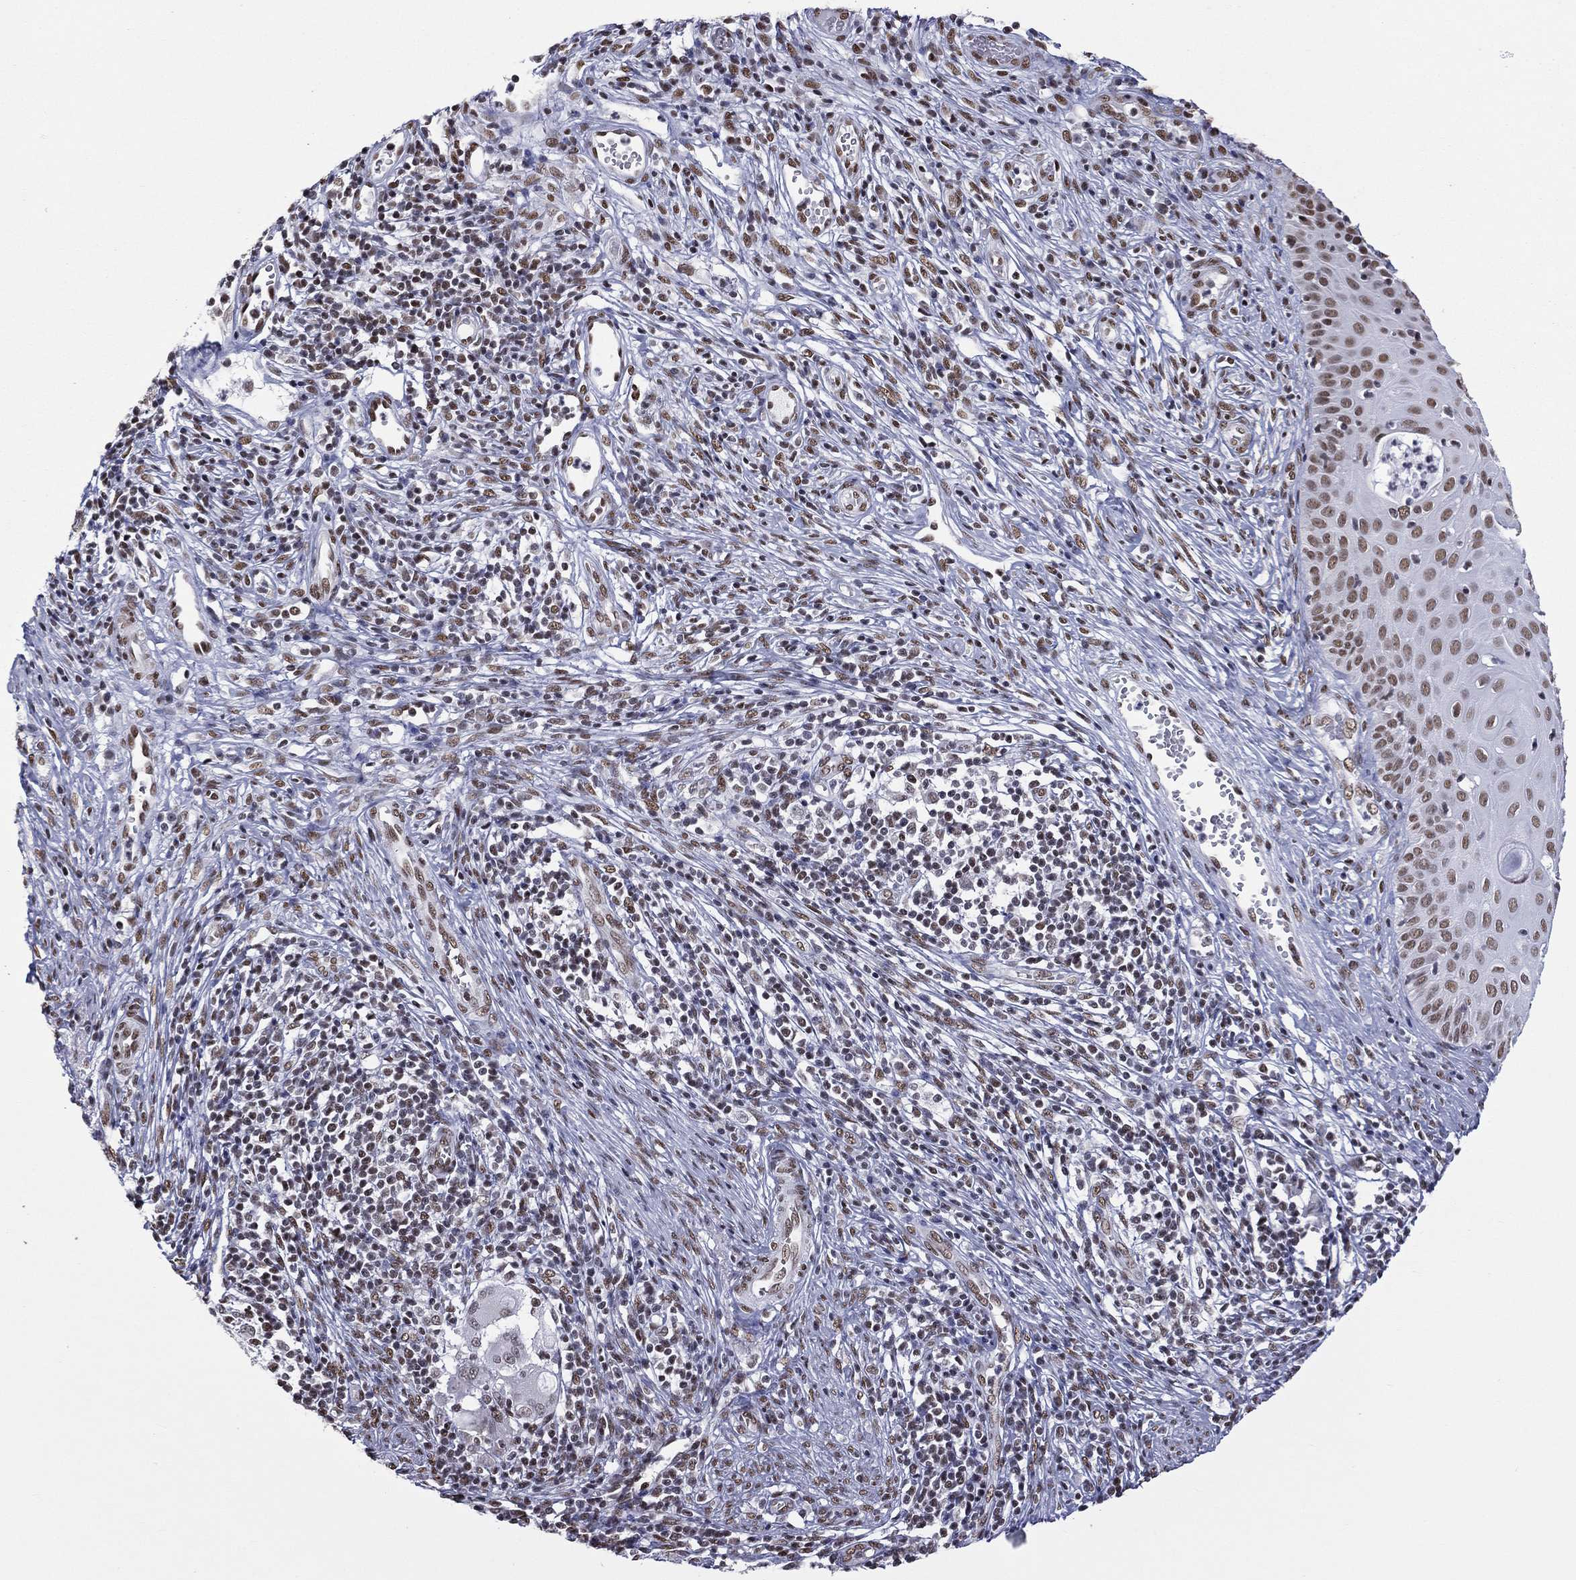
{"staining": {"intensity": "moderate", "quantity": "<25%", "location": "nuclear"}, "tissue": "cervical cancer", "cell_type": "Tumor cells", "image_type": "cancer", "snomed": [{"axis": "morphology", "description": "Normal tissue, NOS"}, {"axis": "morphology", "description": "Squamous cell carcinoma, NOS"}, {"axis": "topography", "description": "Cervix"}], "caption": "Human cervical cancer stained with a protein marker demonstrates moderate staining in tumor cells.", "gene": "ZNF7", "patient": {"sex": "female", "age": 39}}